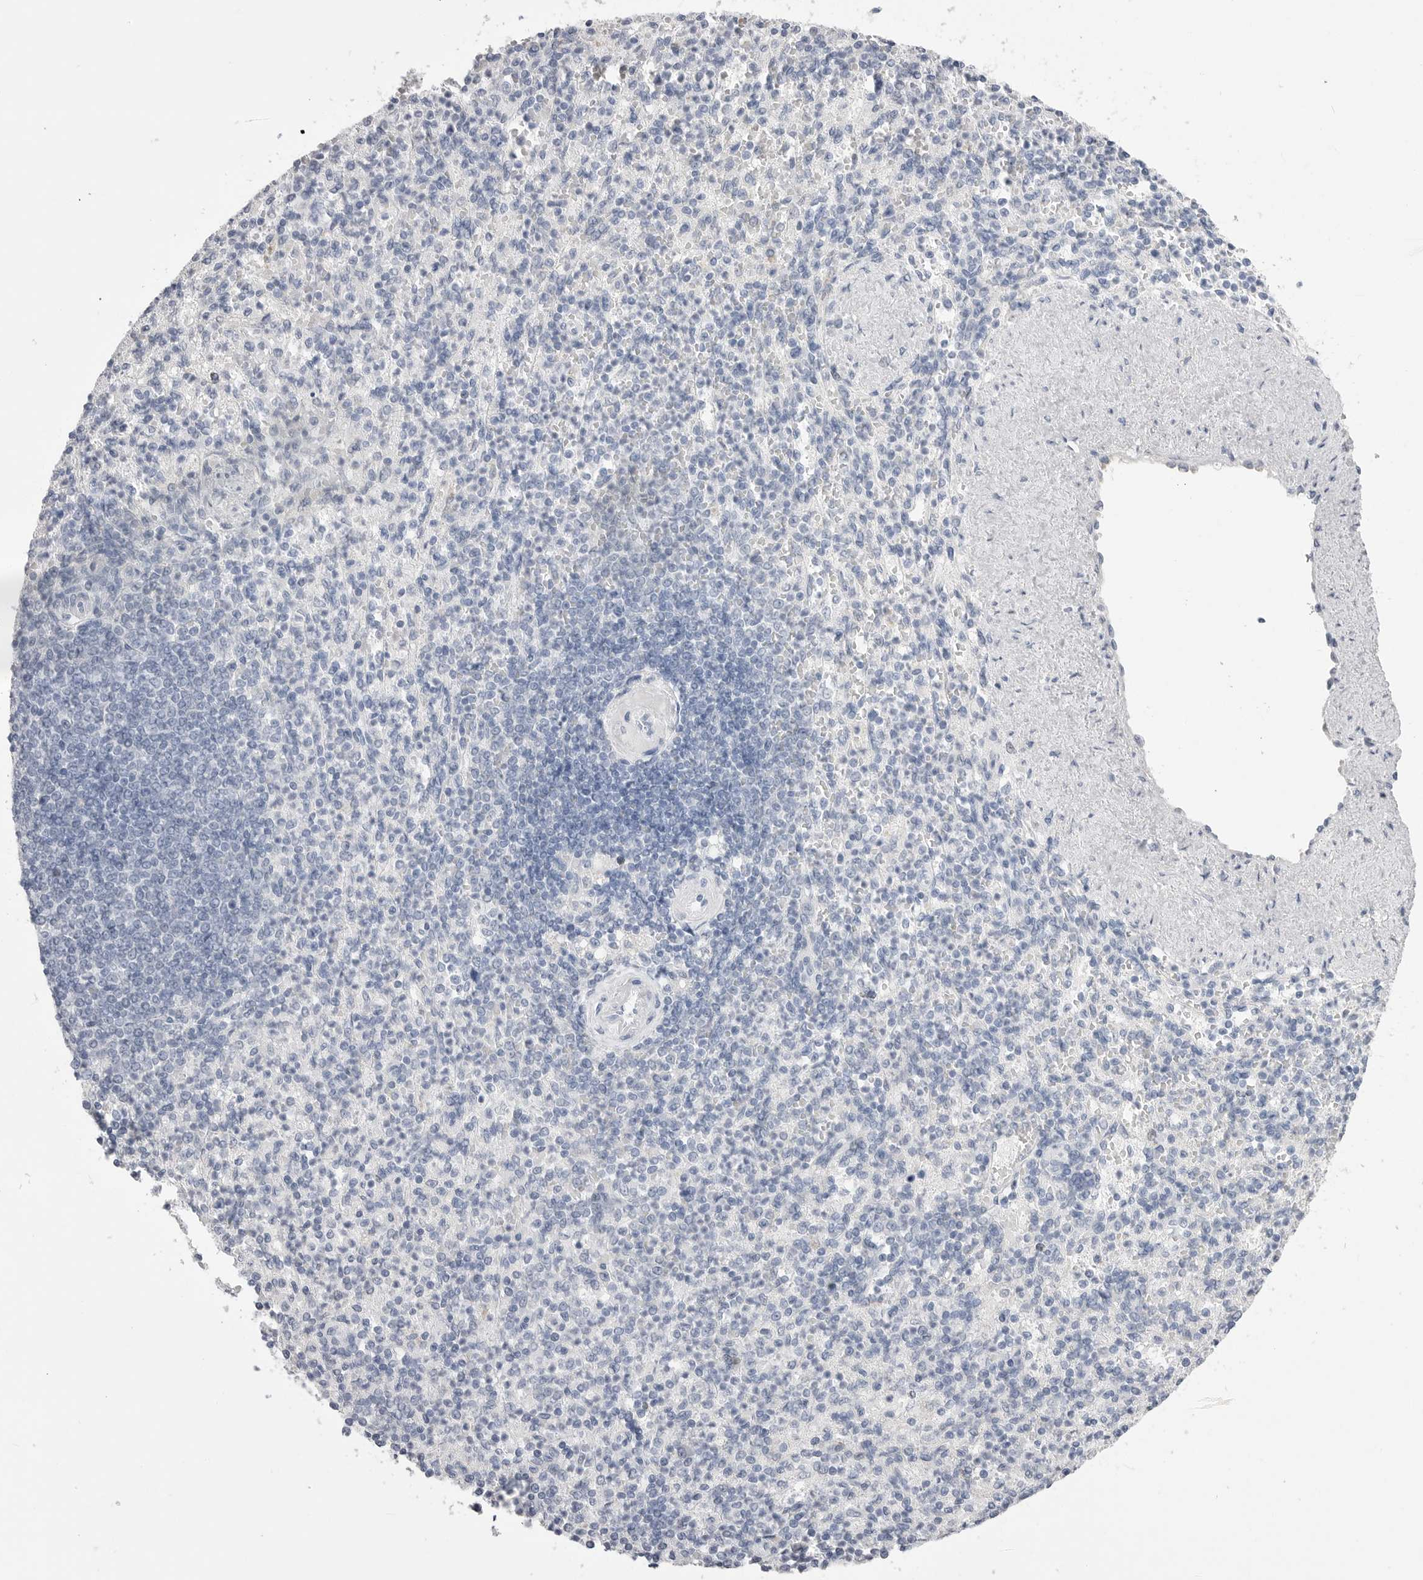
{"staining": {"intensity": "negative", "quantity": "none", "location": "none"}, "tissue": "spleen", "cell_type": "Cells in red pulp", "image_type": "normal", "snomed": [{"axis": "morphology", "description": "Normal tissue, NOS"}, {"axis": "topography", "description": "Spleen"}], "caption": "The image displays no significant positivity in cells in red pulp of spleen.", "gene": "CPB1", "patient": {"sex": "female", "age": 74}}